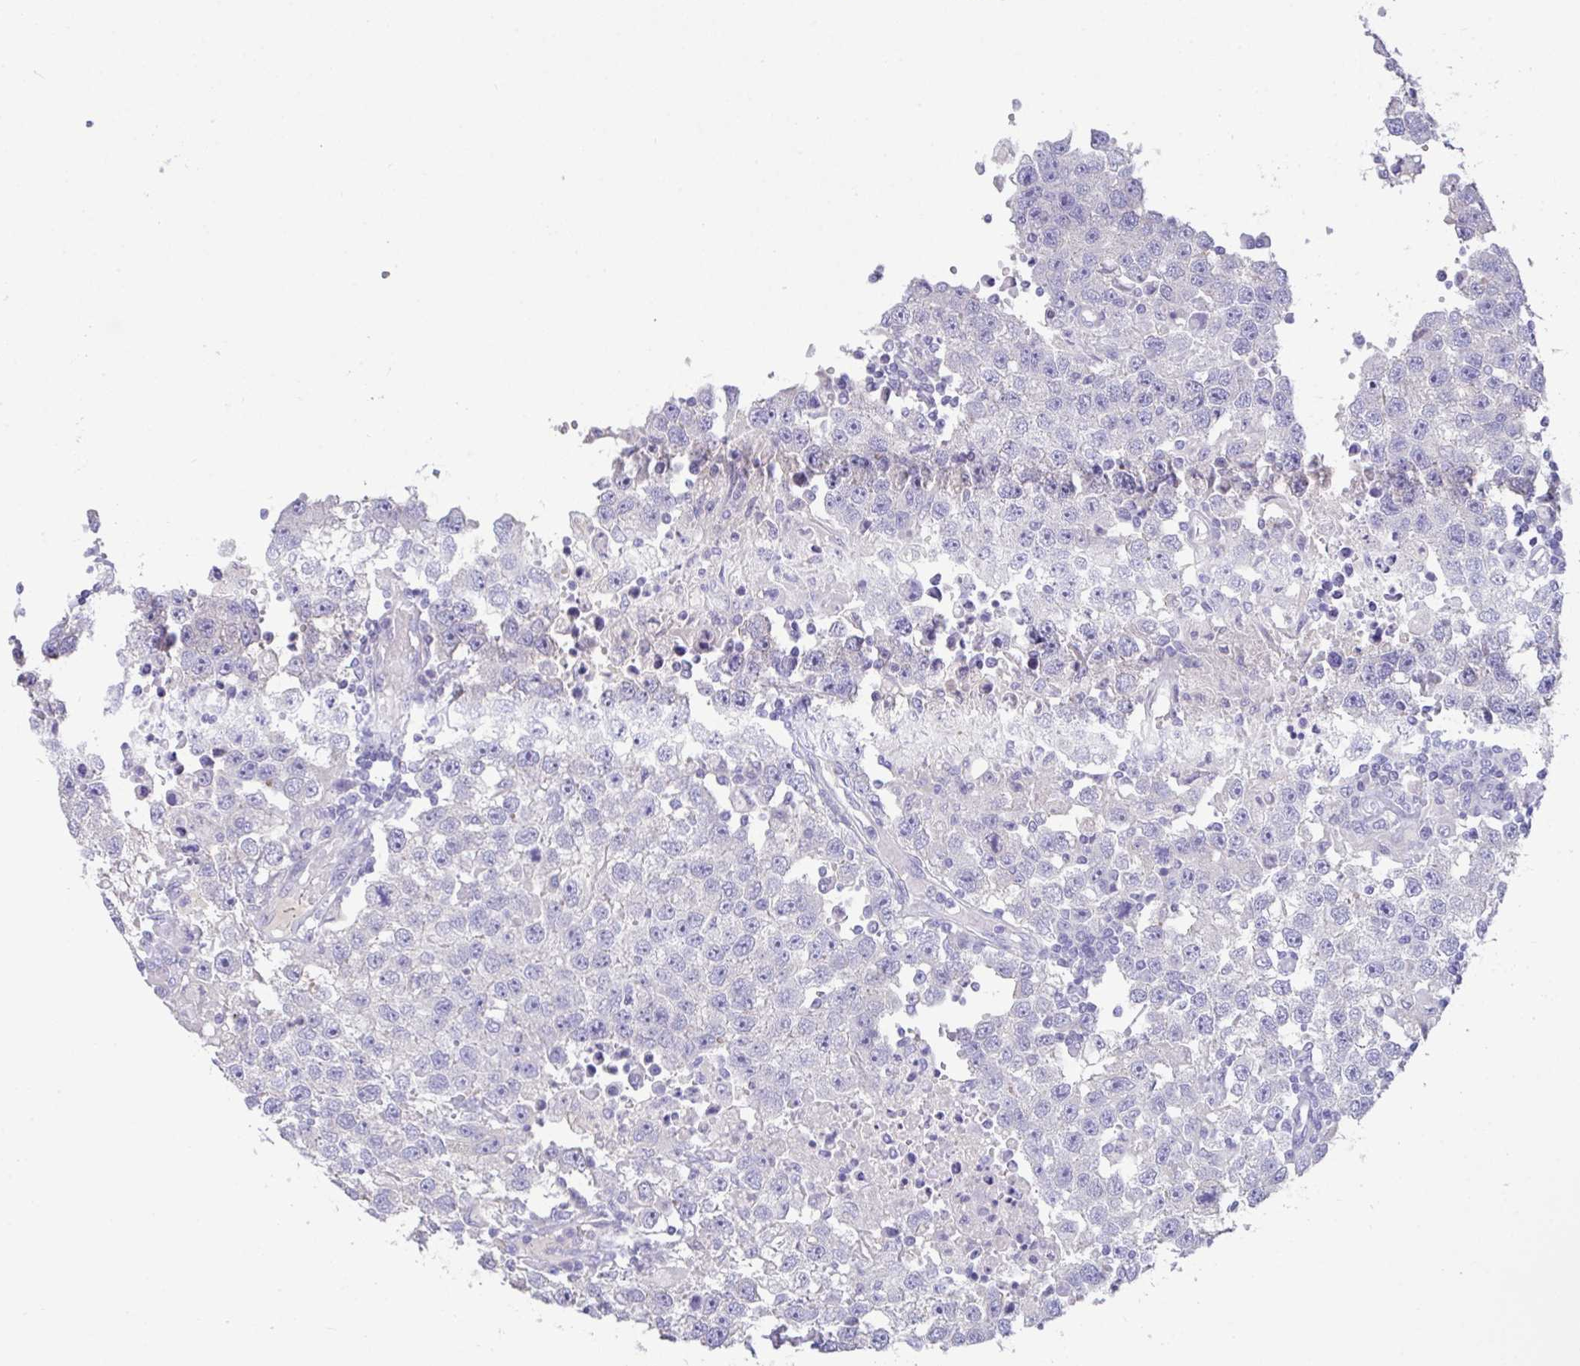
{"staining": {"intensity": "negative", "quantity": "none", "location": "none"}, "tissue": "testis cancer", "cell_type": "Tumor cells", "image_type": "cancer", "snomed": [{"axis": "morphology", "description": "Carcinoma, Embryonal, NOS"}, {"axis": "topography", "description": "Testis"}], "caption": "Tumor cells show no significant protein staining in testis cancer.", "gene": "FBXL20", "patient": {"sex": "male", "age": 83}}